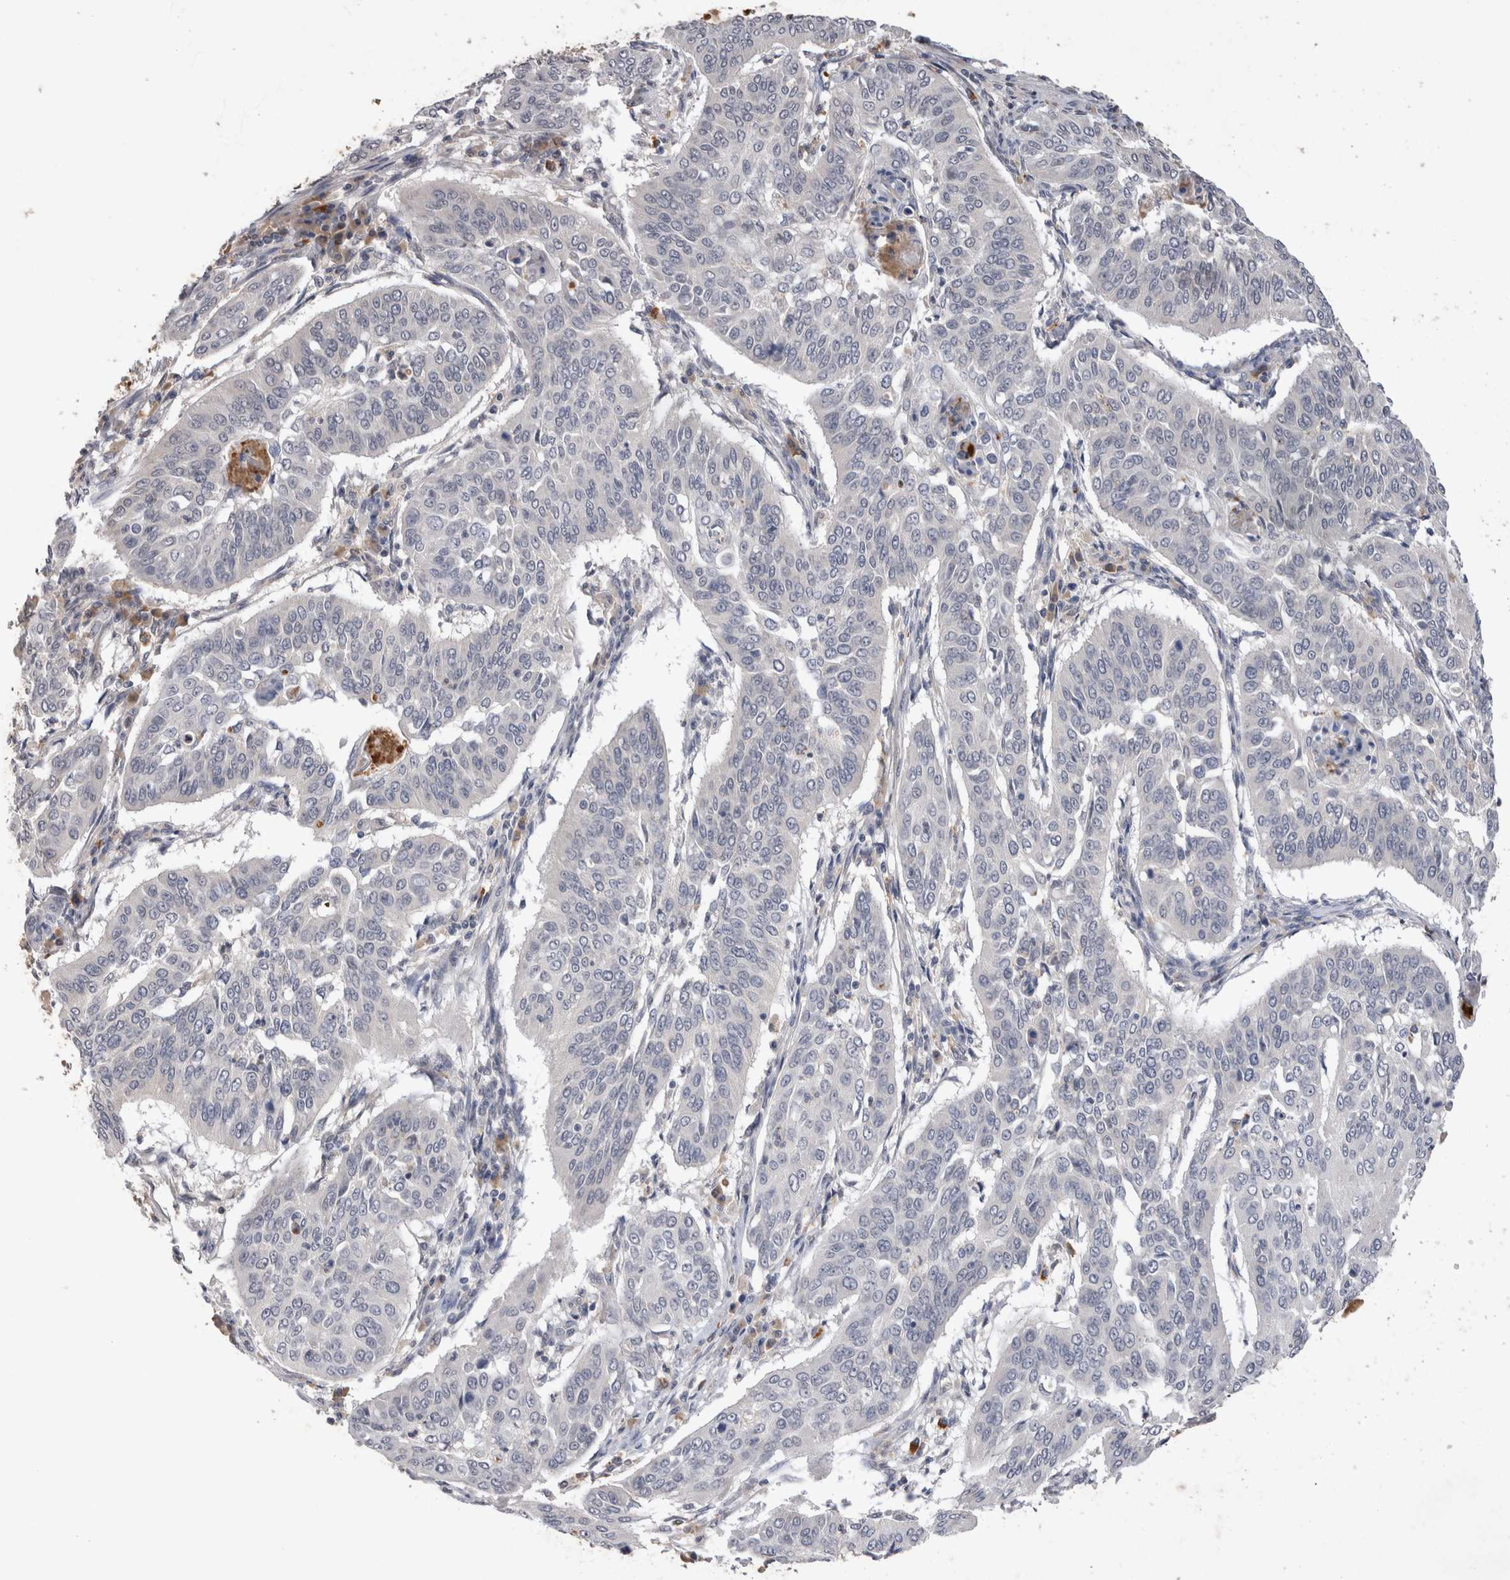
{"staining": {"intensity": "negative", "quantity": "none", "location": "none"}, "tissue": "cervical cancer", "cell_type": "Tumor cells", "image_type": "cancer", "snomed": [{"axis": "morphology", "description": "Normal tissue, NOS"}, {"axis": "morphology", "description": "Squamous cell carcinoma, NOS"}, {"axis": "topography", "description": "Cervix"}], "caption": "This is an immunohistochemistry (IHC) histopathology image of human squamous cell carcinoma (cervical). There is no staining in tumor cells.", "gene": "VSIG4", "patient": {"sex": "female", "age": 39}}